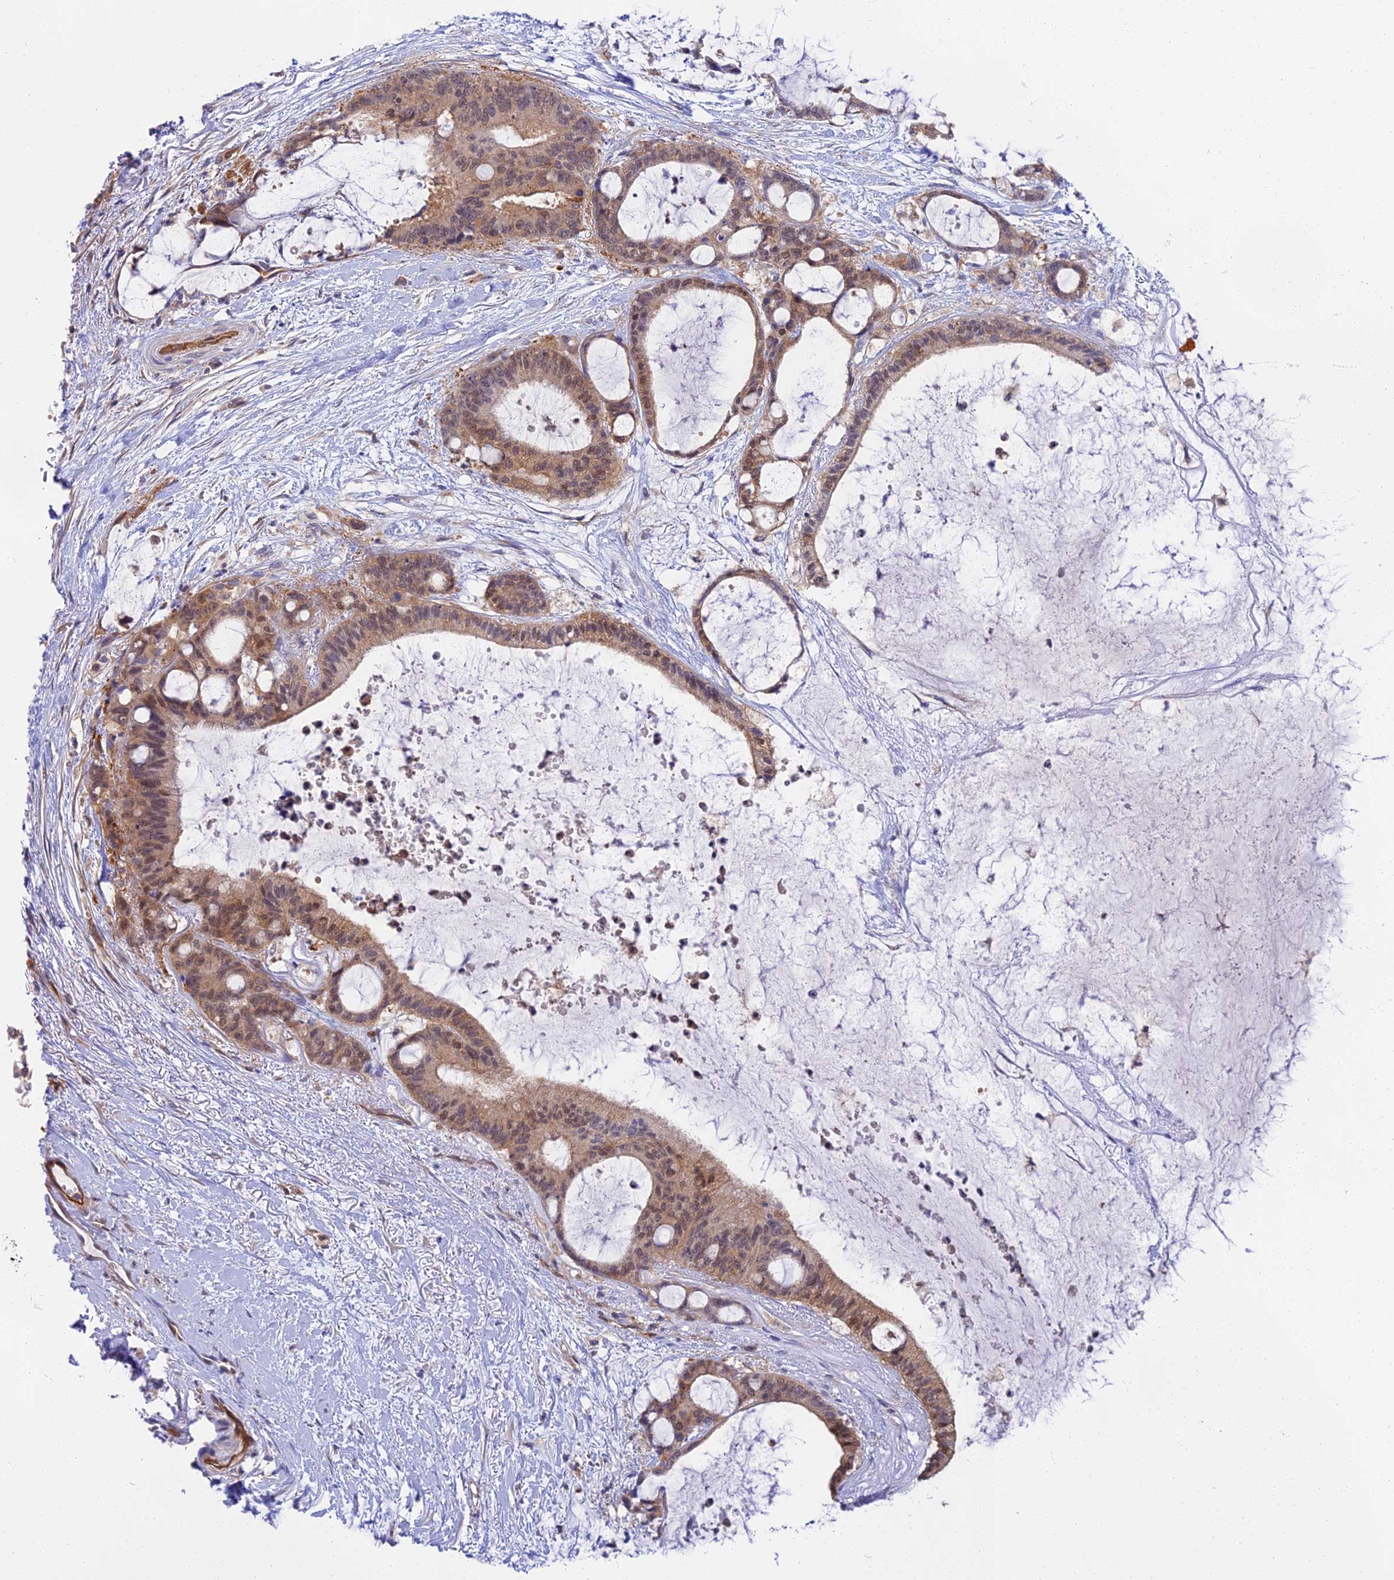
{"staining": {"intensity": "moderate", "quantity": ">75%", "location": "cytoplasmic/membranous,nuclear"}, "tissue": "liver cancer", "cell_type": "Tumor cells", "image_type": "cancer", "snomed": [{"axis": "morphology", "description": "Normal tissue, NOS"}, {"axis": "morphology", "description": "Cholangiocarcinoma"}, {"axis": "topography", "description": "Liver"}, {"axis": "topography", "description": "Peripheral nerve tissue"}], "caption": "DAB (3,3'-diaminobenzidine) immunohistochemical staining of cholangiocarcinoma (liver) demonstrates moderate cytoplasmic/membranous and nuclear protein expression in approximately >75% of tumor cells.", "gene": "PPP2R2C", "patient": {"sex": "female", "age": 73}}